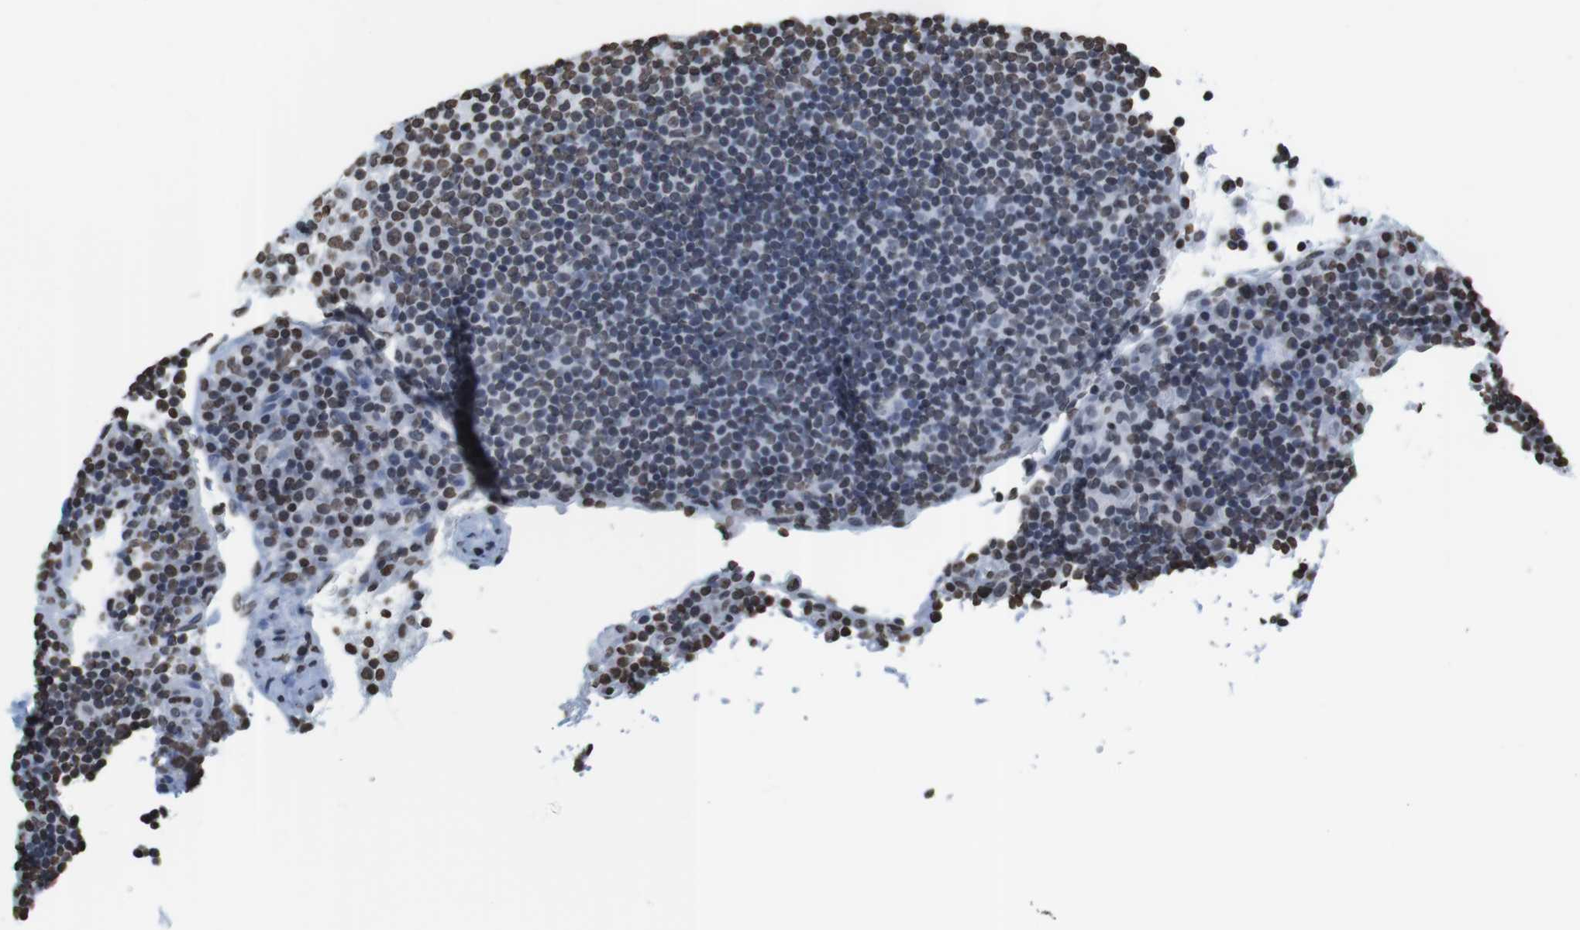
{"staining": {"intensity": "weak", "quantity": "25%-75%", "location": "nuclear"}, "tissue": "lymph node", "cell_type": "Germinal center cells", "image_type": "normal", "snomed": [{"axis": "morphology", "description": "Normal tissue, NOS"}, {"axis": "topography", "description": "Lymph node"}], "caption": "DAB immunohistochemical staining of normal lymph node demonstrates weak nuclear protein expression in about 25%-75% of germinal center cells.", "gene": "BSX", "patient": {"sex": "female", "age": 53}}